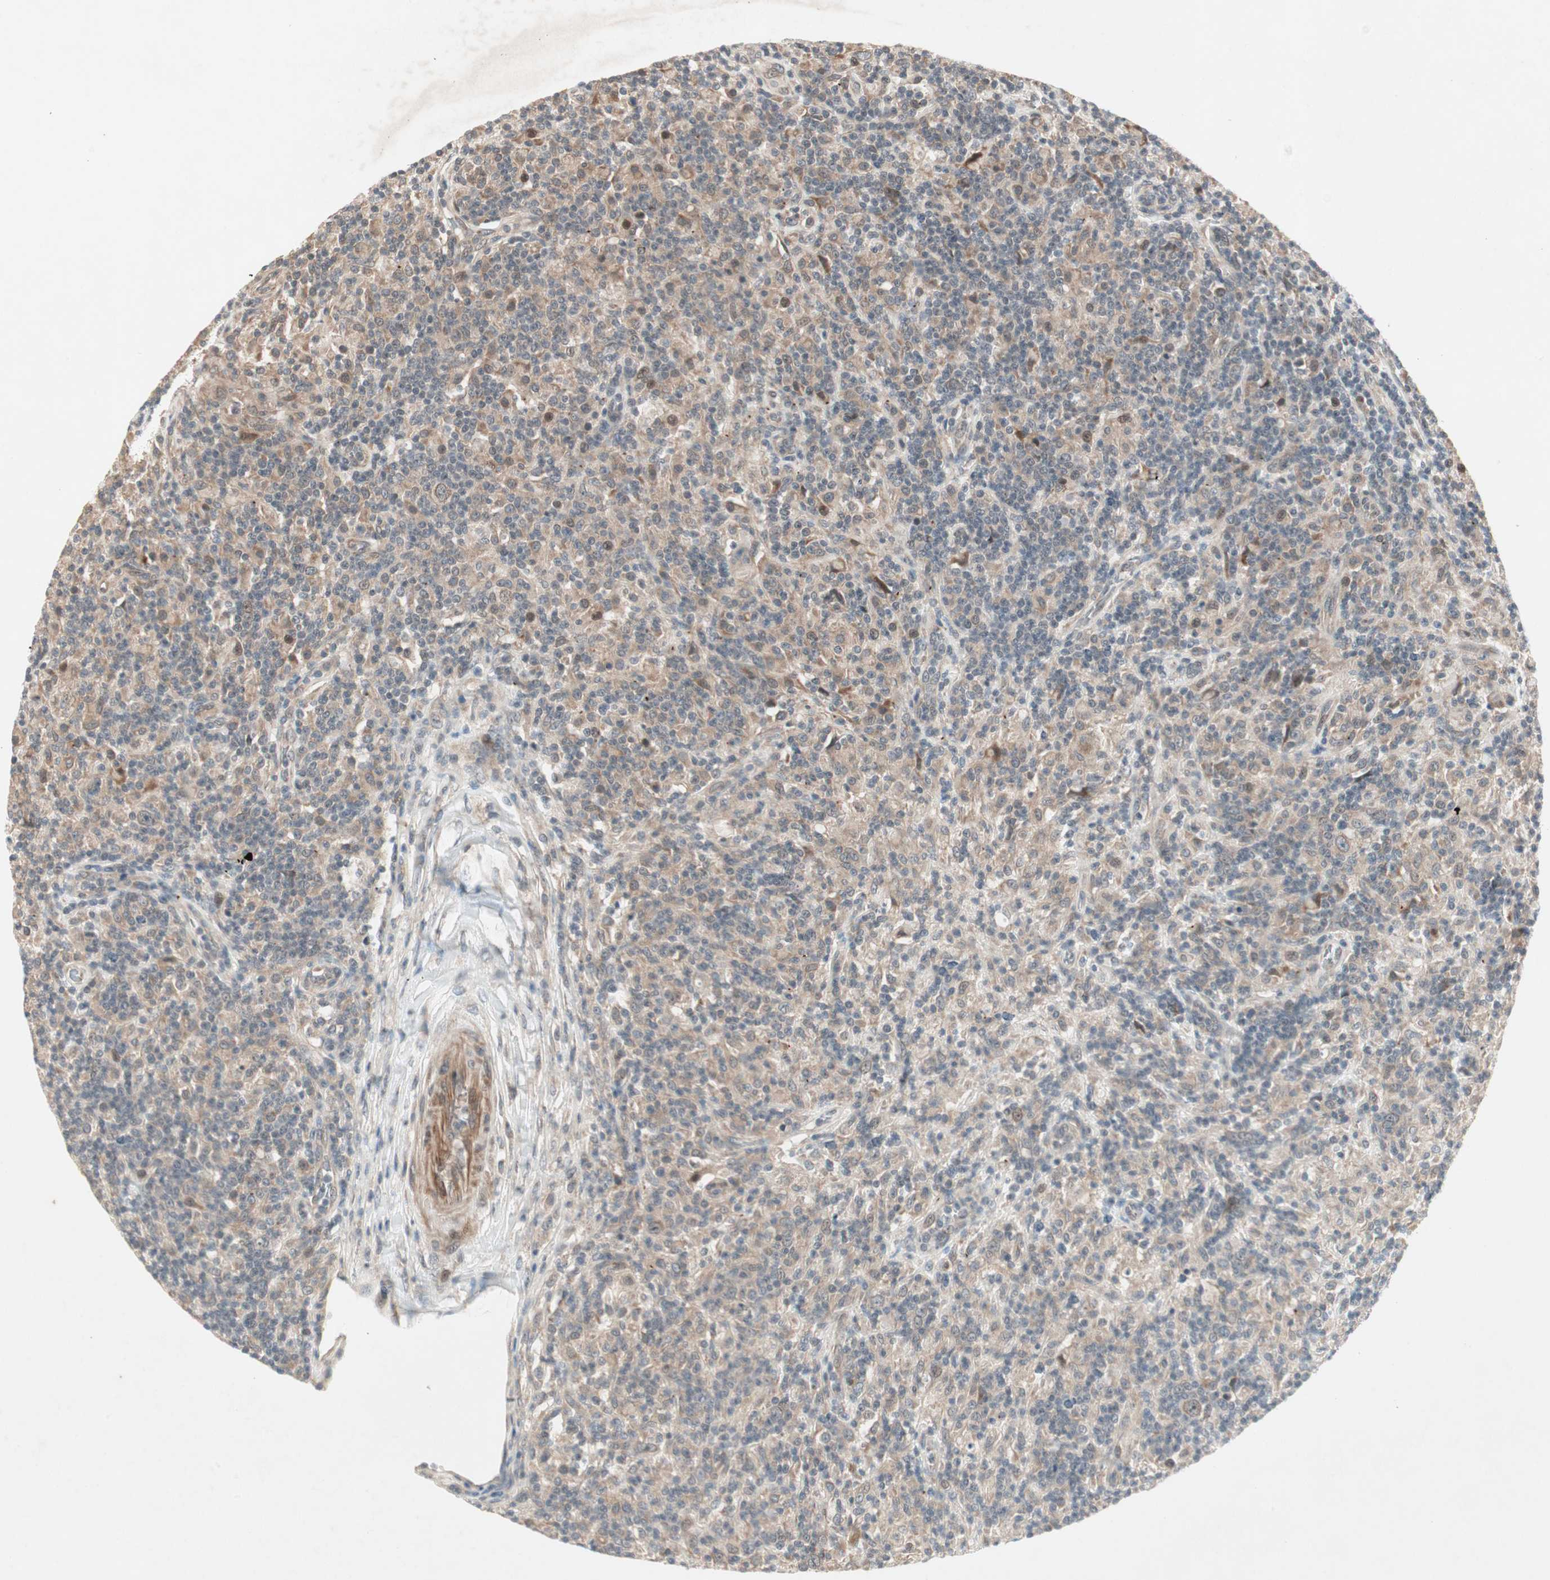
{"staining": {"intensity": "weak", "quantity": ">75%", "location": "cytoplasmic/membranous"}, "tissue": "lymphoma", "cell_type": "Tumor cells", "image_type": "cancer", "snomed": [{"axis": "morphology", "description": "Hodgkin's disease, NOS"}, {"axis": "topography", "description": "Lymph node"}], "caption": "DAB (3,3'-diaminobenzidine) immunohistochemical staining of human lymphoma displays weak cytoplasmic/membranous protein staining in approximately >75% of tumor cells.", "gene": "PGBD1", "patient": {"sex": "male", "age": 70}}